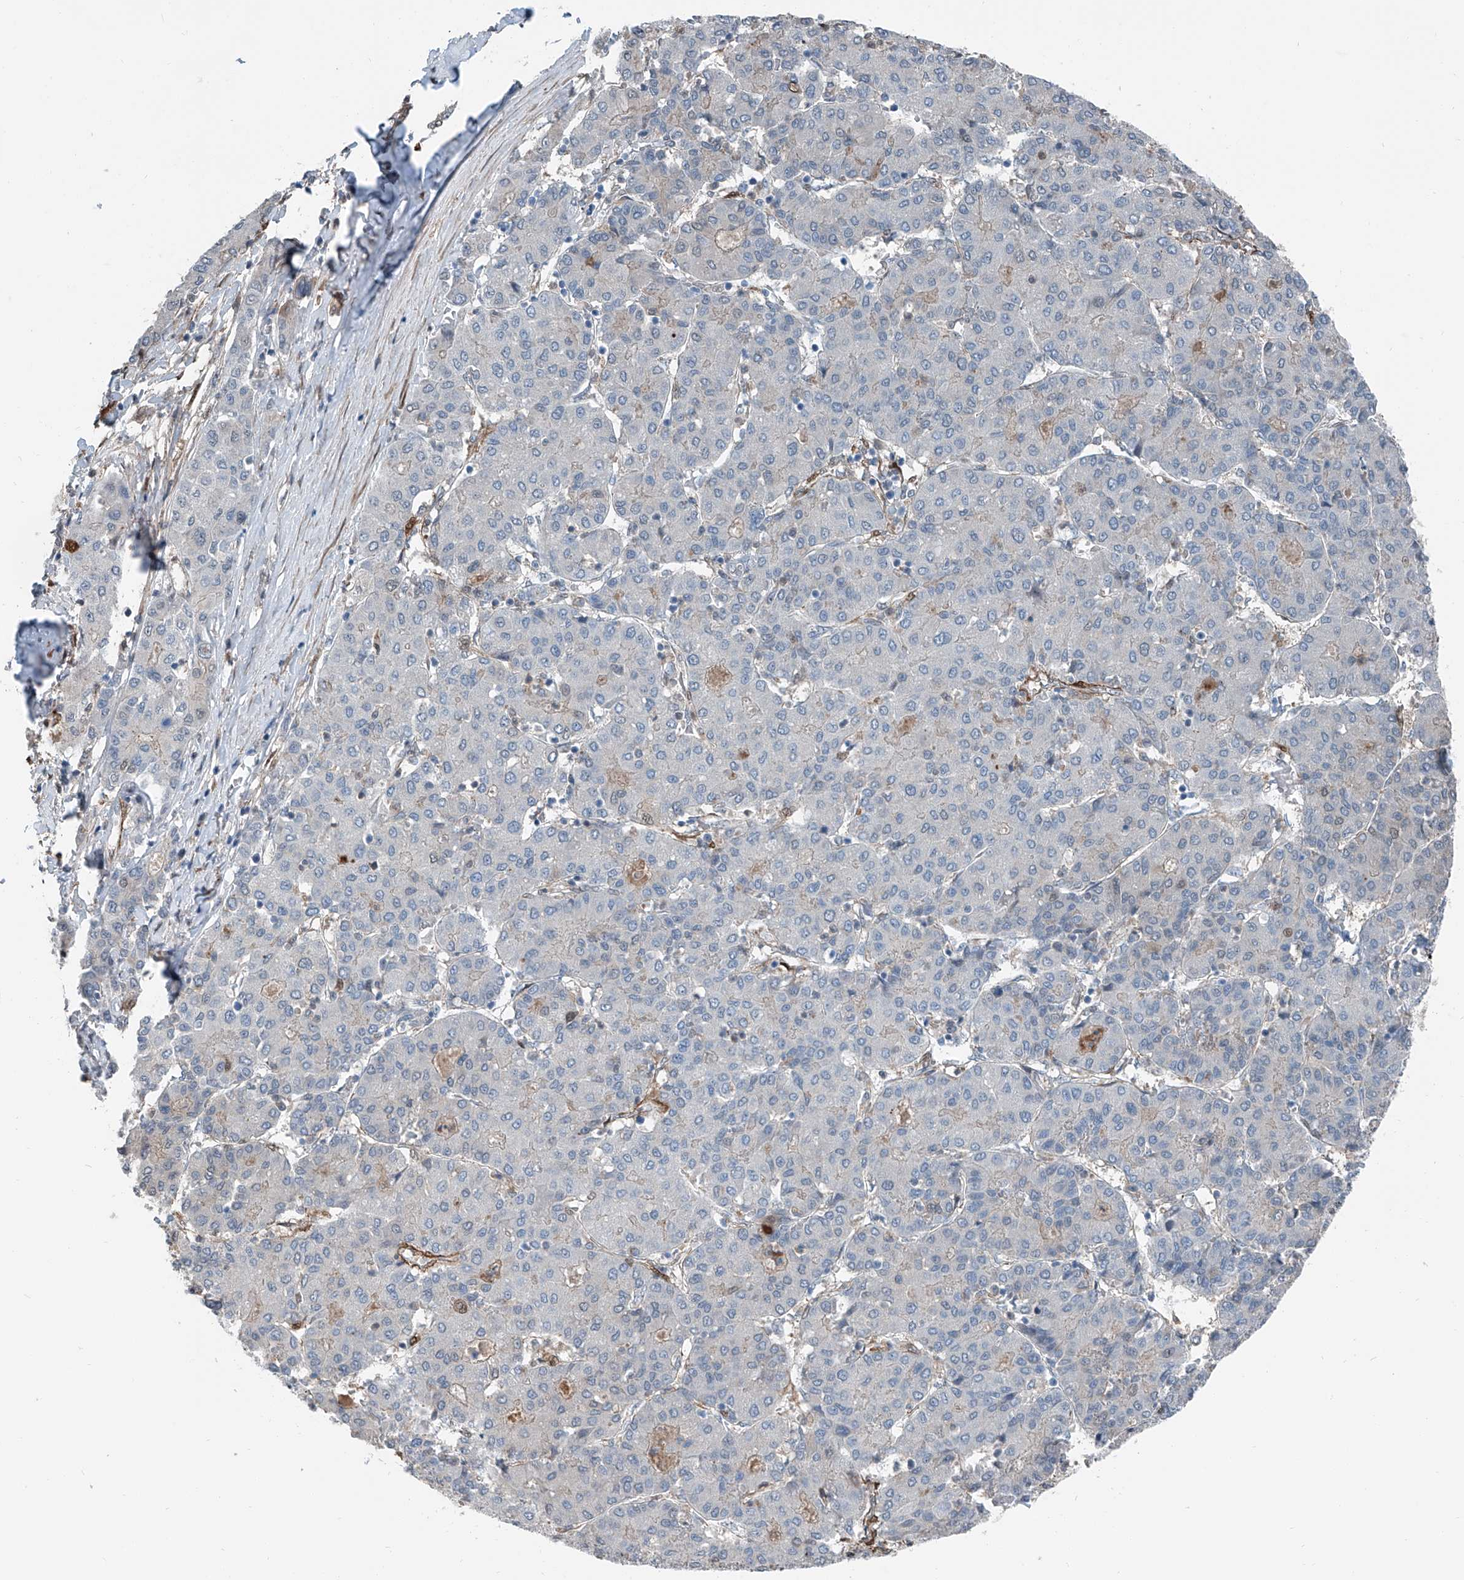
{"staining": {"intensity": "negative", "quantity": "none", "location": "none"}, "tissue": "liver cancer", "cell_type": "Tumor cells", "image_type": "cancer", "snomed": [{"axis": "morphology", "description": "Carcinoma, Hepatocellular, NOS"}, {"axis": "topography", "description": "Liver"}], "caption": "Immunohistochemical staining of human hepatocellular carcinoma (liver) shows no significant staining in tumor cells.", "gene": "HSPA6", "patient": {"sex": "male", "age": 65}}